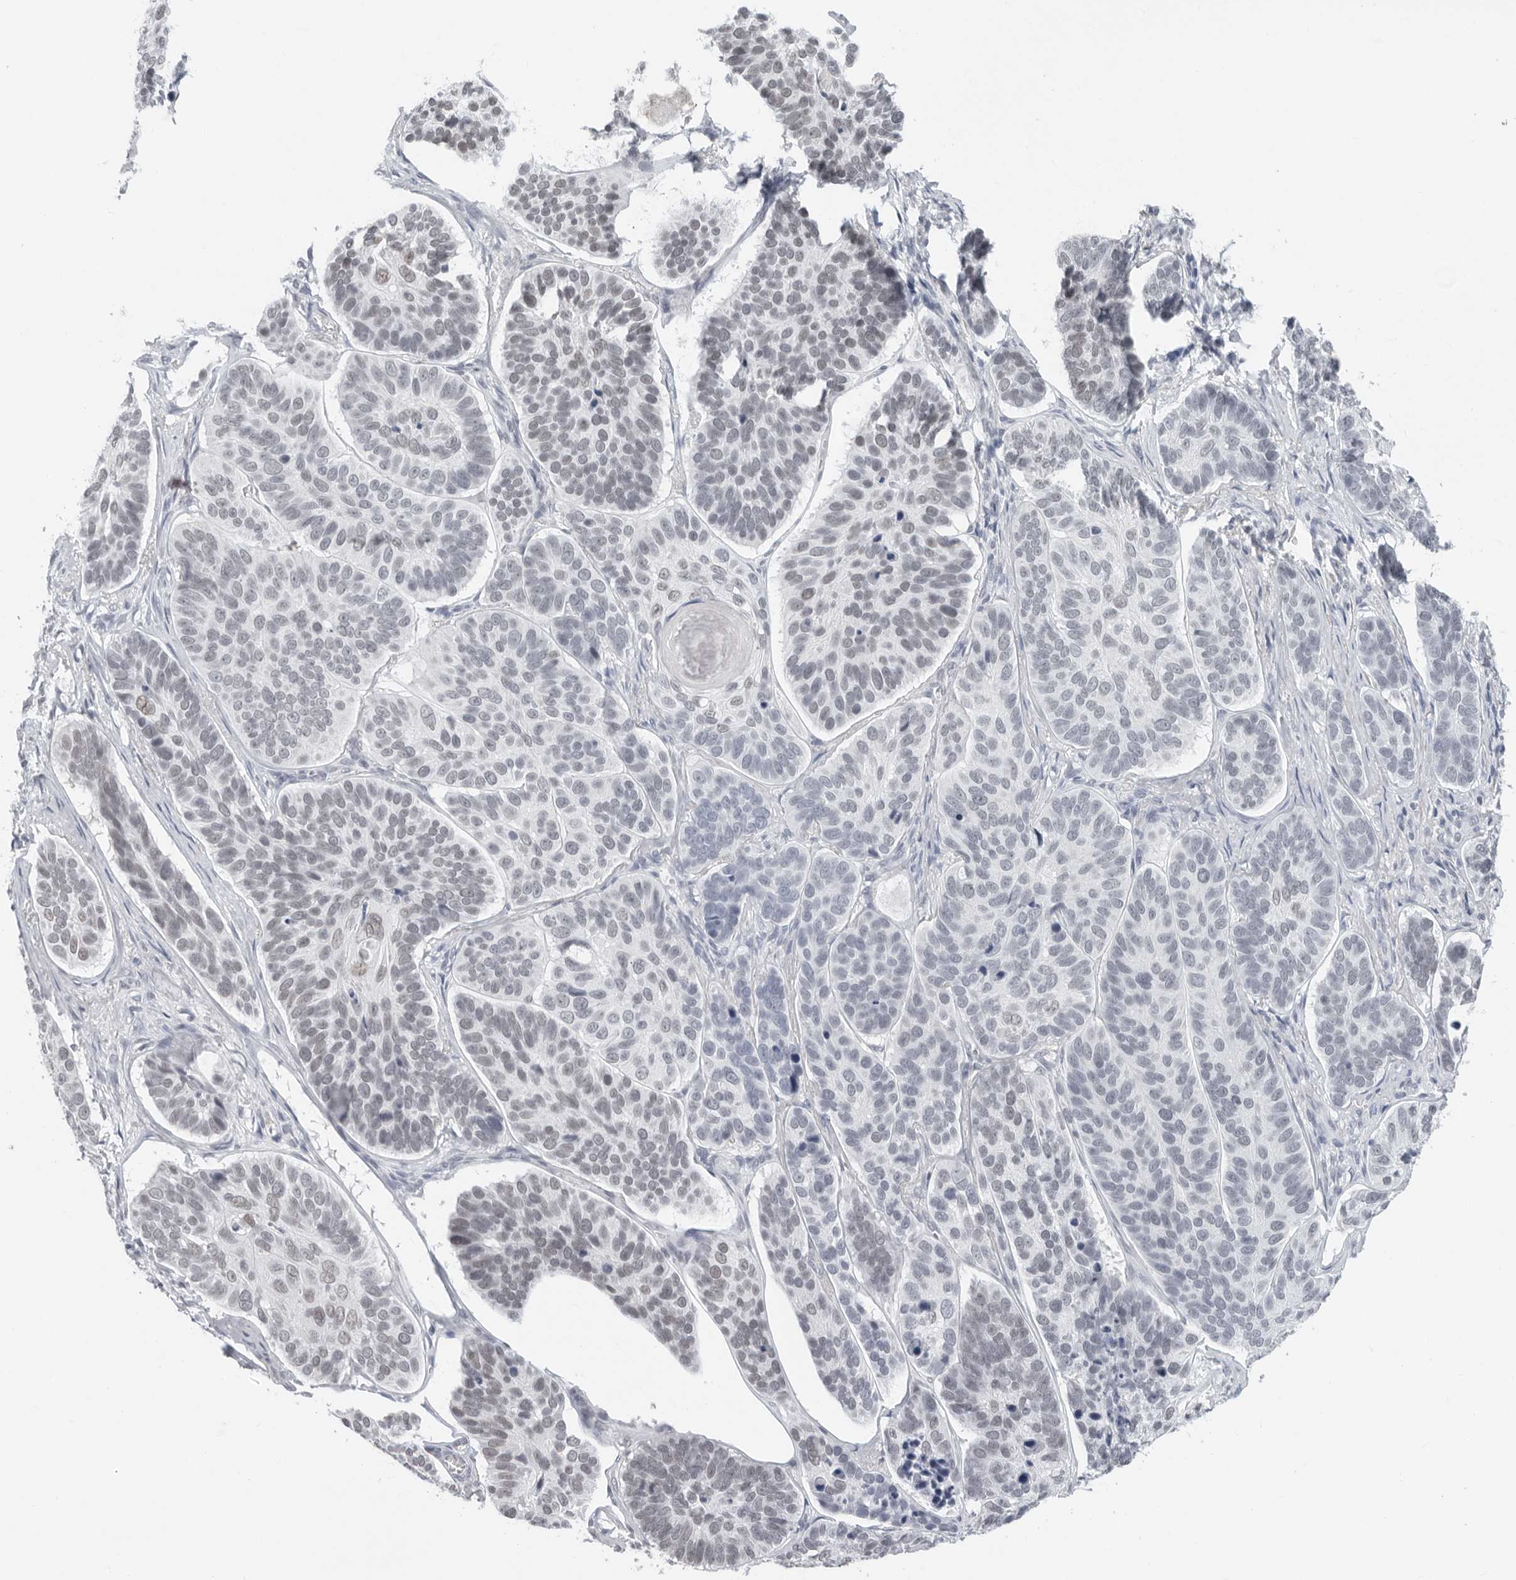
{"staining": {"intensity": "weak", "quantity": "<25%", "location": "nuclear"}, "tissue": "skin cancer", "cell_type": "Tumor cells", "image_type": "cancer", "snomed": [{"axis": "morphology", "description": "Basal cell carcinoma"}, {"axis": "topography", "description": "Skin"}], "caption": "Immunohistochemical staining of skin cancer exhibits no significant staining in tumor cells.", "gene": "FLG2", "patient": {"sex": "male", "age": 62}}